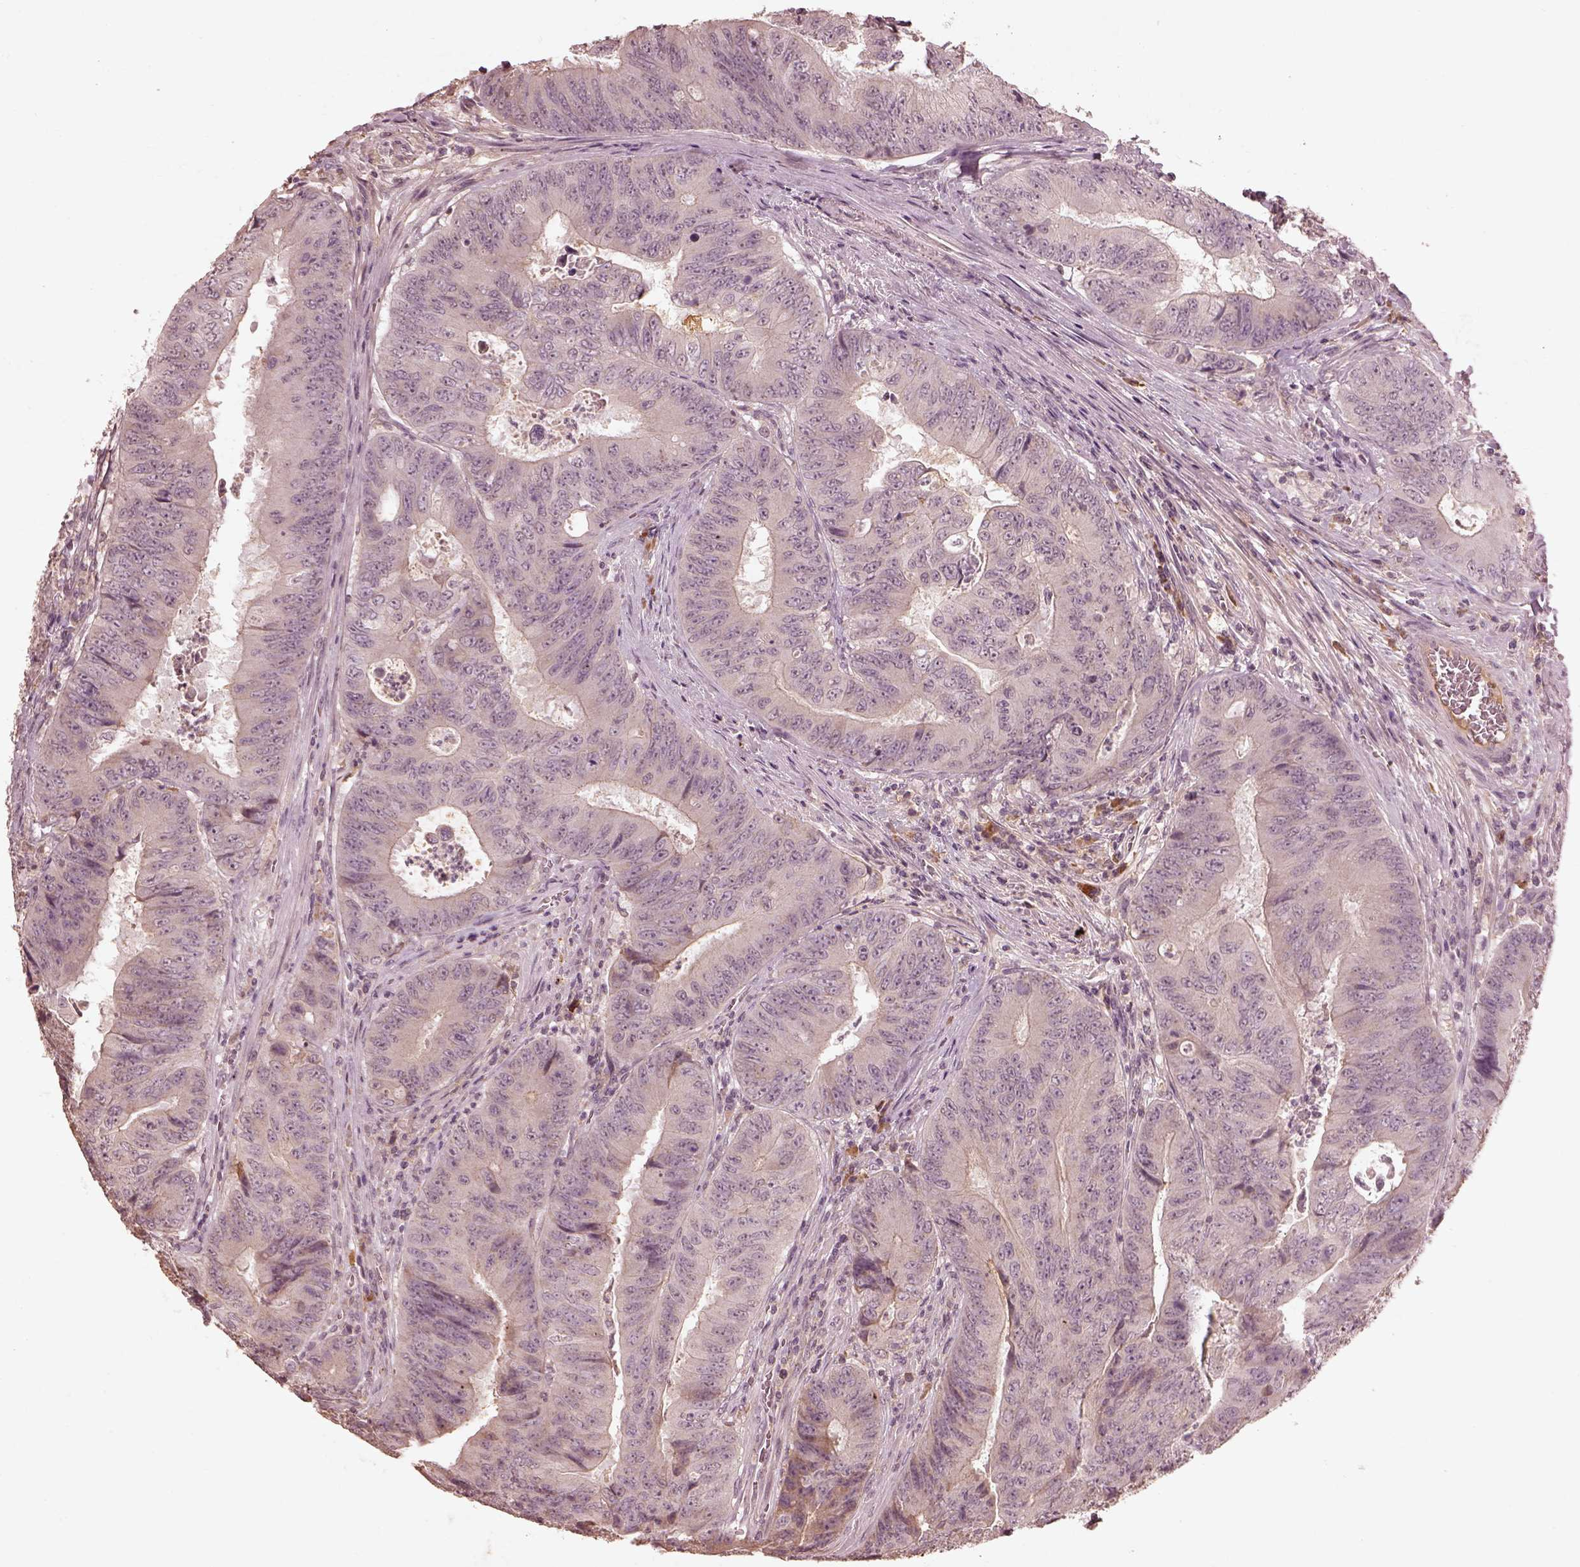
{"staining": {"intensity": "negative", "quantity": "none", "location": "none"}, "tissue": "colorectal cancer", "cell_type": "Tumor cells", "image_type": "cancer", "snomed": [{"axis": "morphology", "description": "Adenocarcinoma, NOS"}, {"axis": "topography", "description": "Colon"}], "caption": "Protein analysis of colorectal cancer (adenocarcinoma) exhibits no significant positivity in tumor cells.", "gene": "CALR3", "patient": {"sex": "female", "age": 48}}